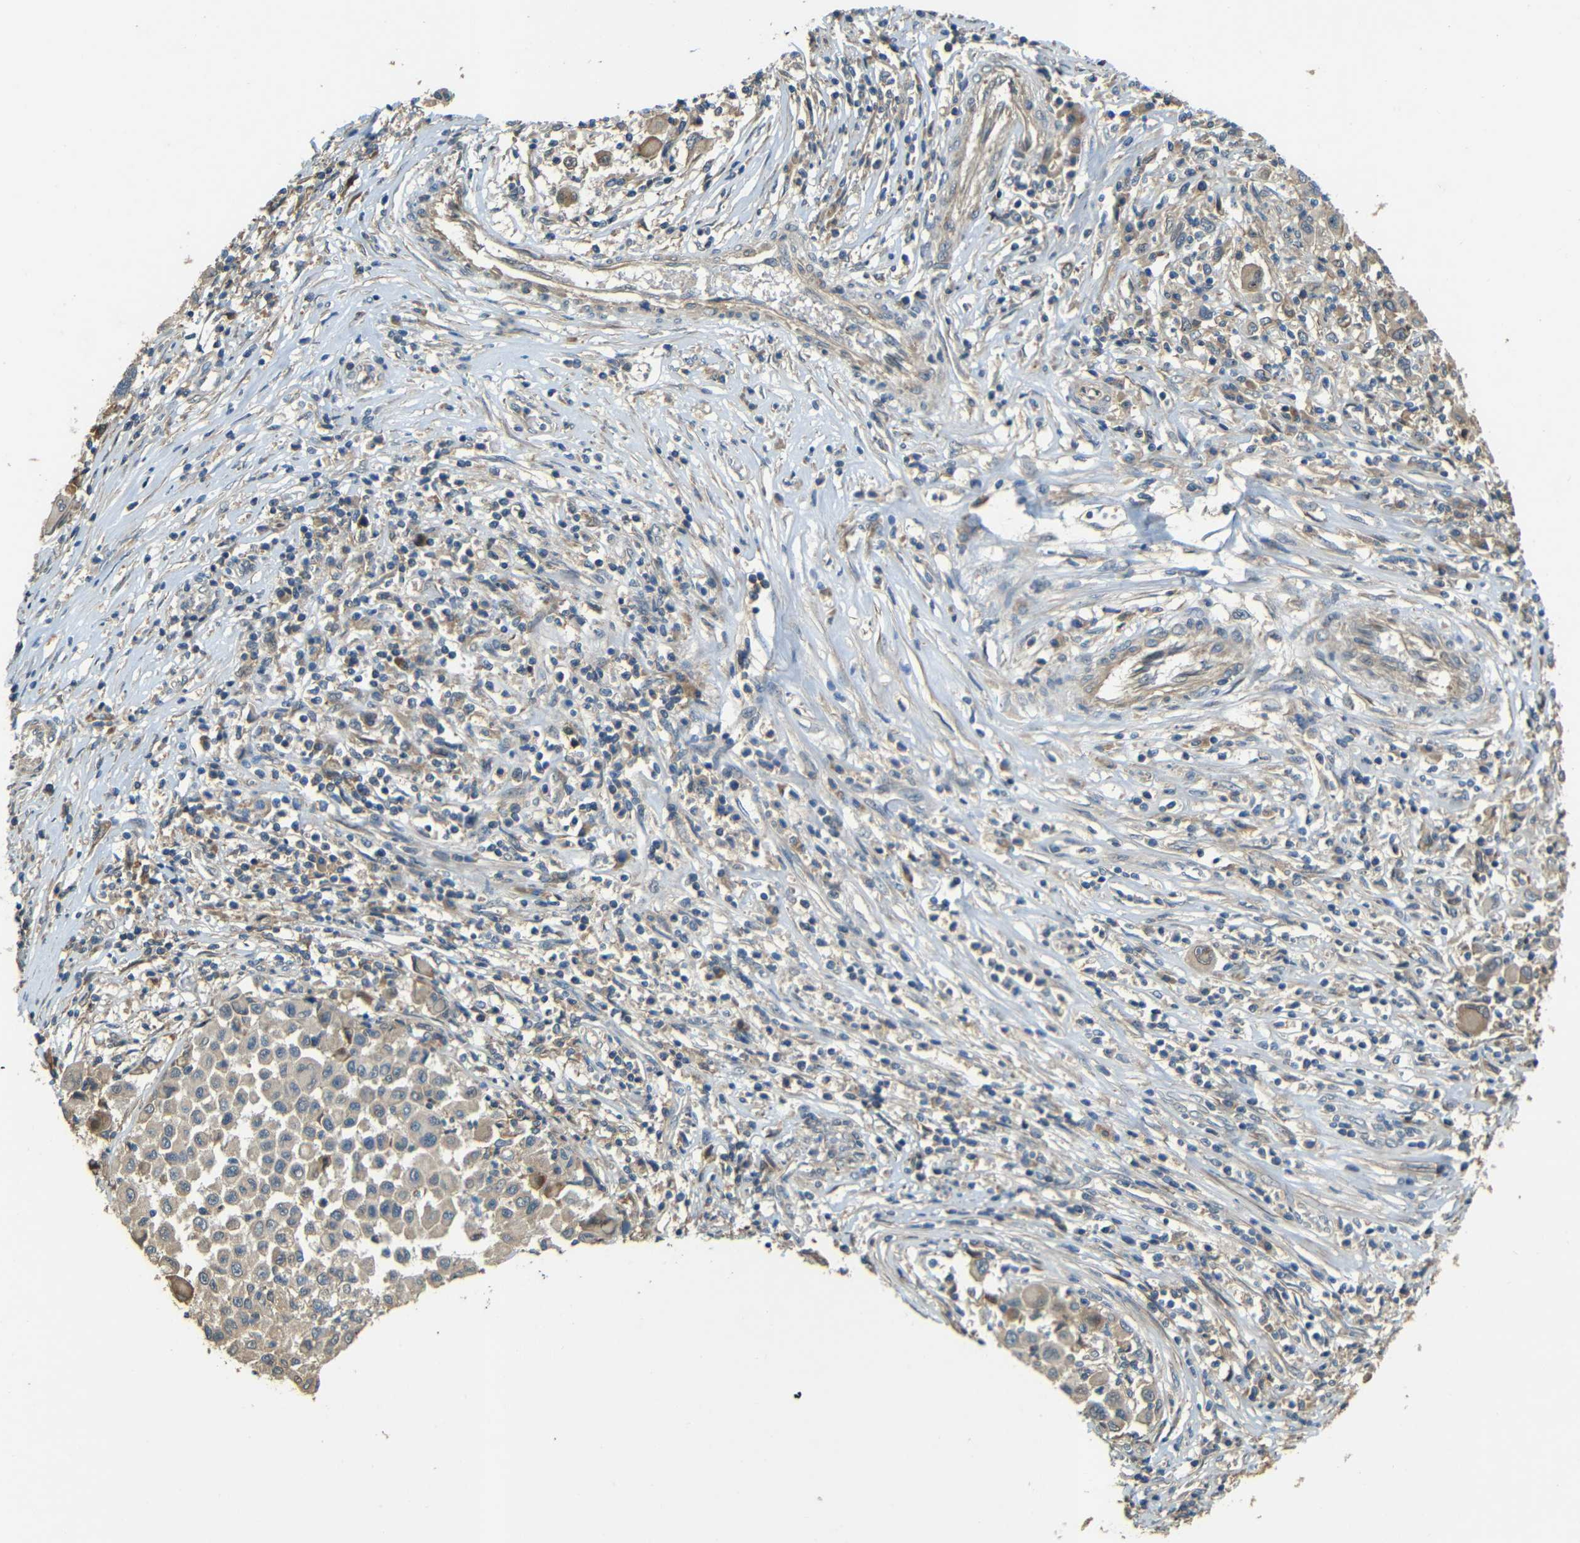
{"staining": {"intensity": "weak", "quantity": "<25%", "location": "cytoplasmic/membranous"}, "tissue": "melanoma", "cell_type": "Tumor cells", "image_type": "cancer", "snomed": [{"axis": "morphology", "description": "Malignant melanoma, Metastatic site"}, {"axis": "topography", "description": "Lymph node"}], "caption": "This is an IHC image of melanoma. There is no positivity in tumor cells.", "gene": "FNDC3A", "patient": {"sex": "male", "age": 61}}